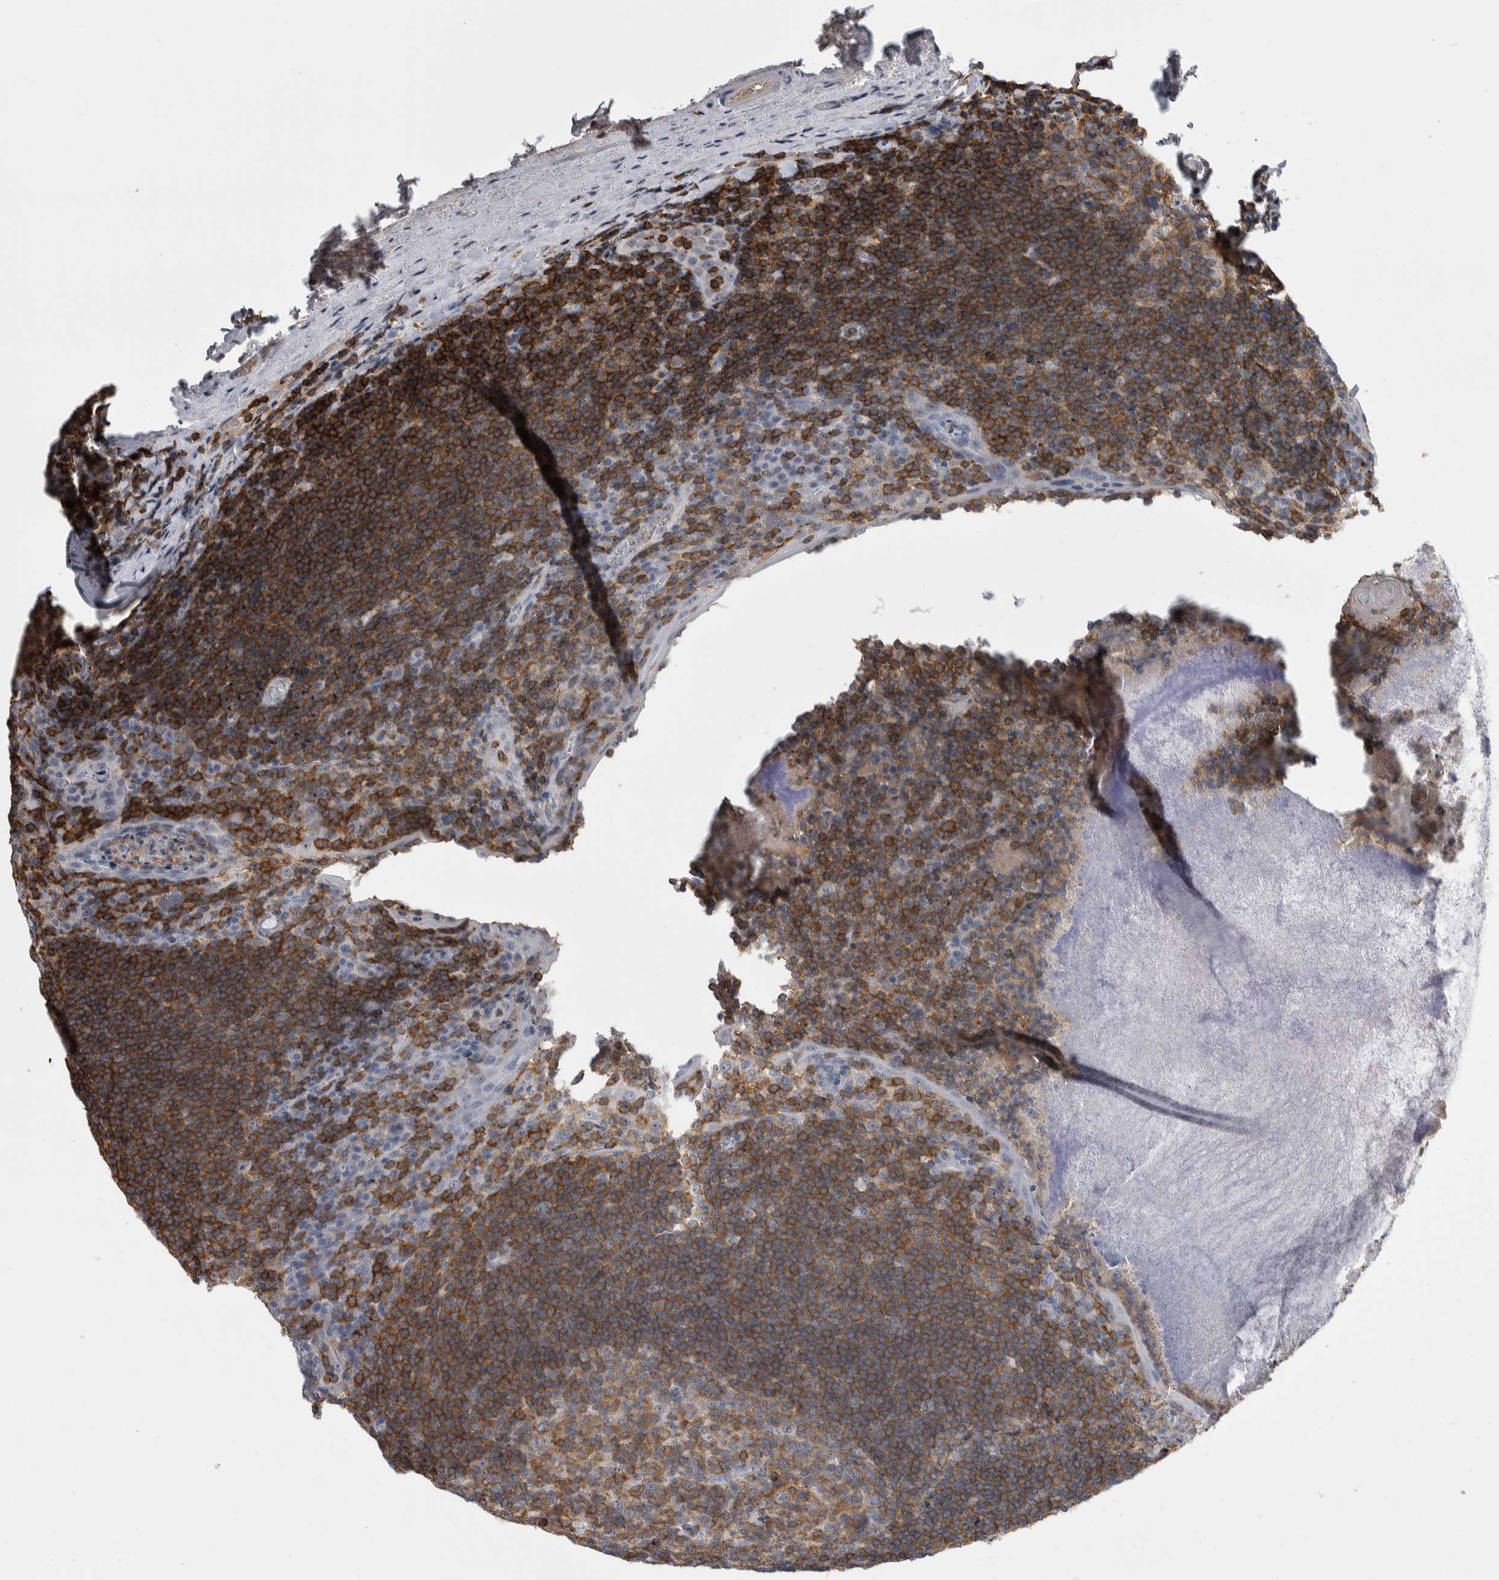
{"staining": {"intensity": "moderate", "quantity": ">75%", "location": "cytoplasmic/membranous"}, "tissue": "tonsil", "cell_type": "Germinal center cells", "image_type": "normal", "snomed": [{"axis": "morphology", "description": "Normal tissue, NOS"}, {"axis": "topography", "description": "Tonsil"}], "caption": "Protein expression analysis of normal tonsil exhibits moderate cytoplasmic/membranous expression in about >75% of germinal center cells. (DAB IHC, brown staining for protein, blue staining for nuclei).", "gene": "CEP295NL", "patient": {"sex": "male", "age": 37}}